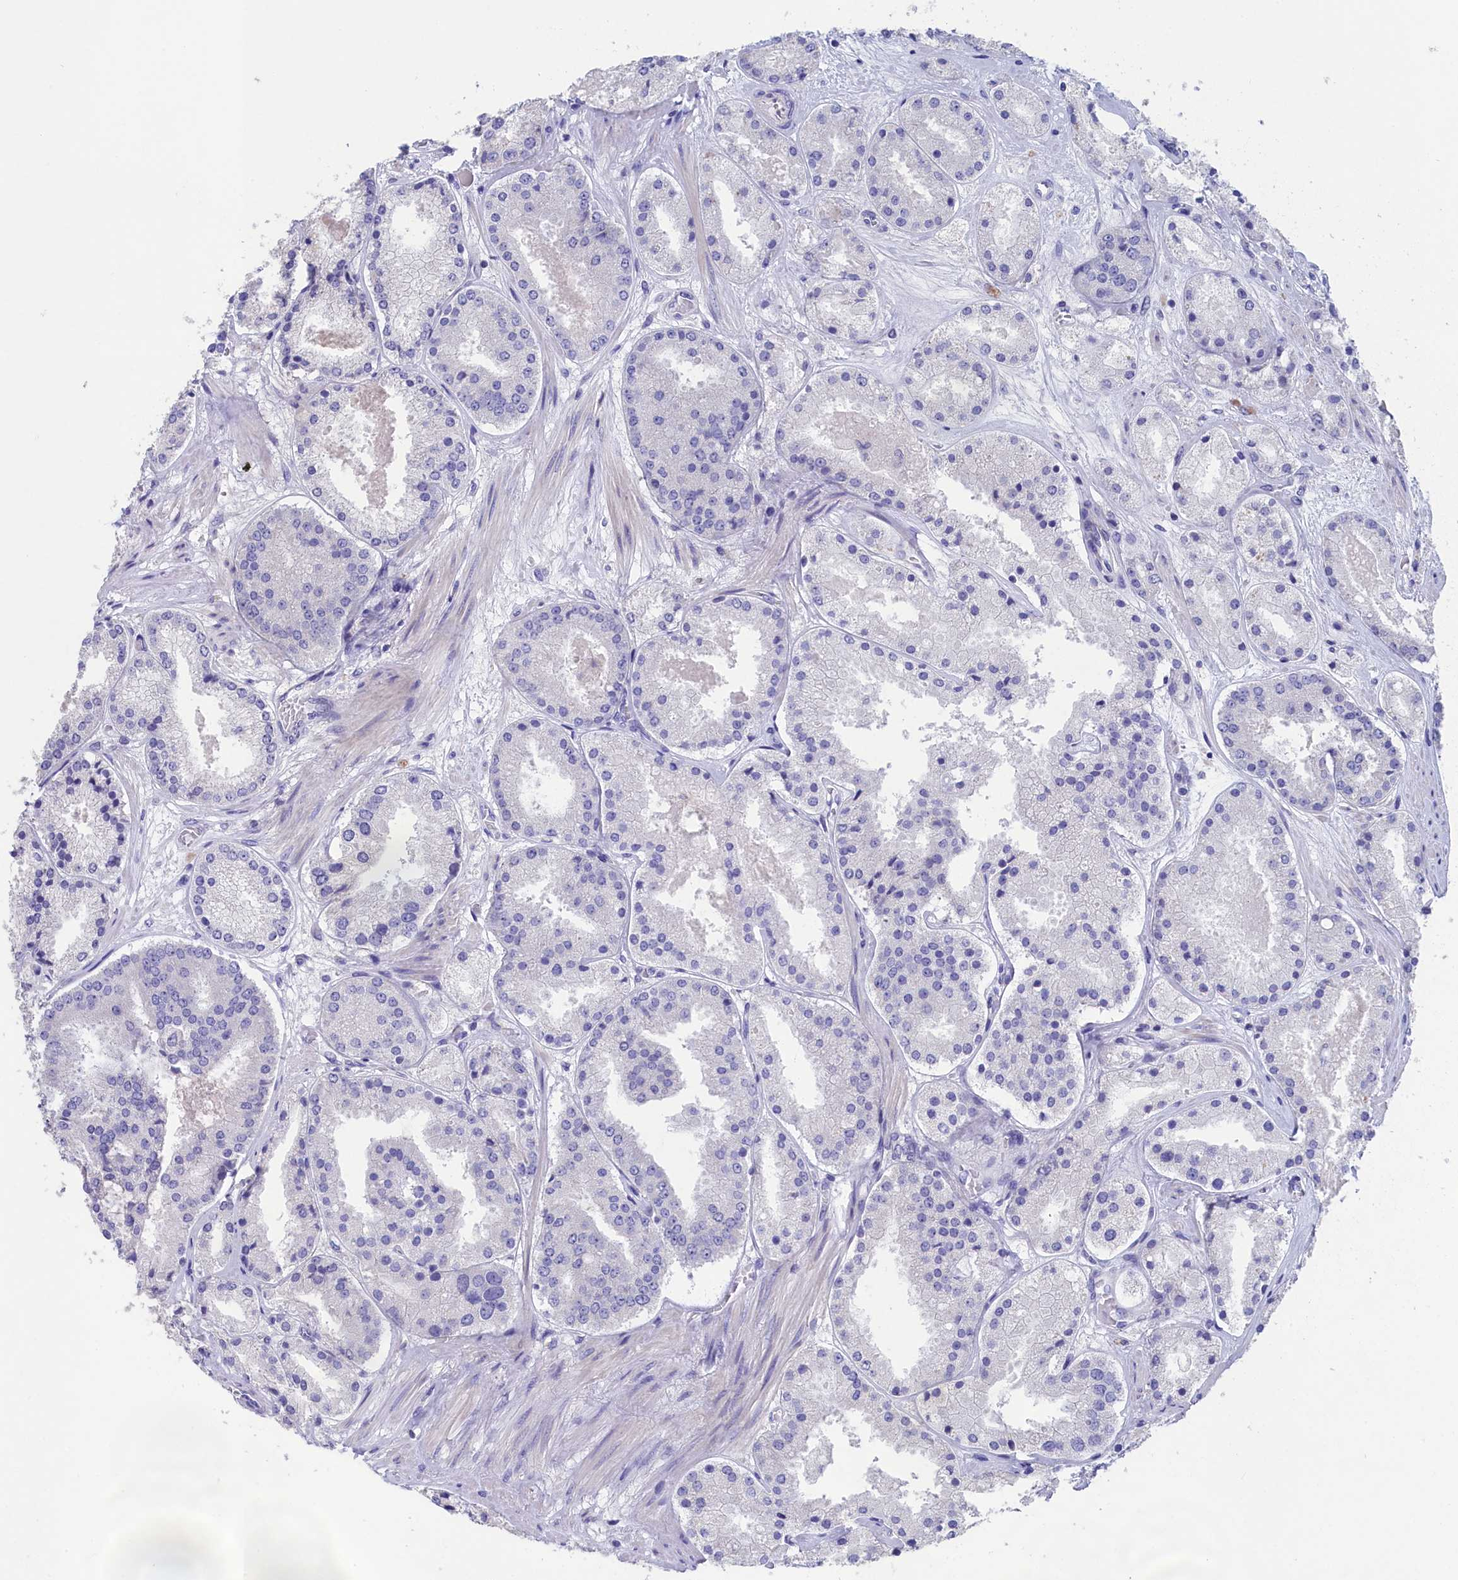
{"staining": {"intensity": "negative", "quantity": "none", "location": "none"}, "tissue": "prostate cancer", "cell_type": "Tumor cells", "image_type": "cancer", "snomed": [{"axis": "morphology", "description": "Adenocarcinoma, High grade"}, {"axis": "topography", "description": "Prostate"}], "caption": "Immunohistochemistry (IHC) image of neoplastic tissue: human prostate cancer (adenocarcinoma (high-grade)) stained with DAB exhibits no significant protein positivity in tumor cells. Nuclei are stained in blue.", "gene": "PRDM12", "patient": {"sex": "male", "age": 63}}